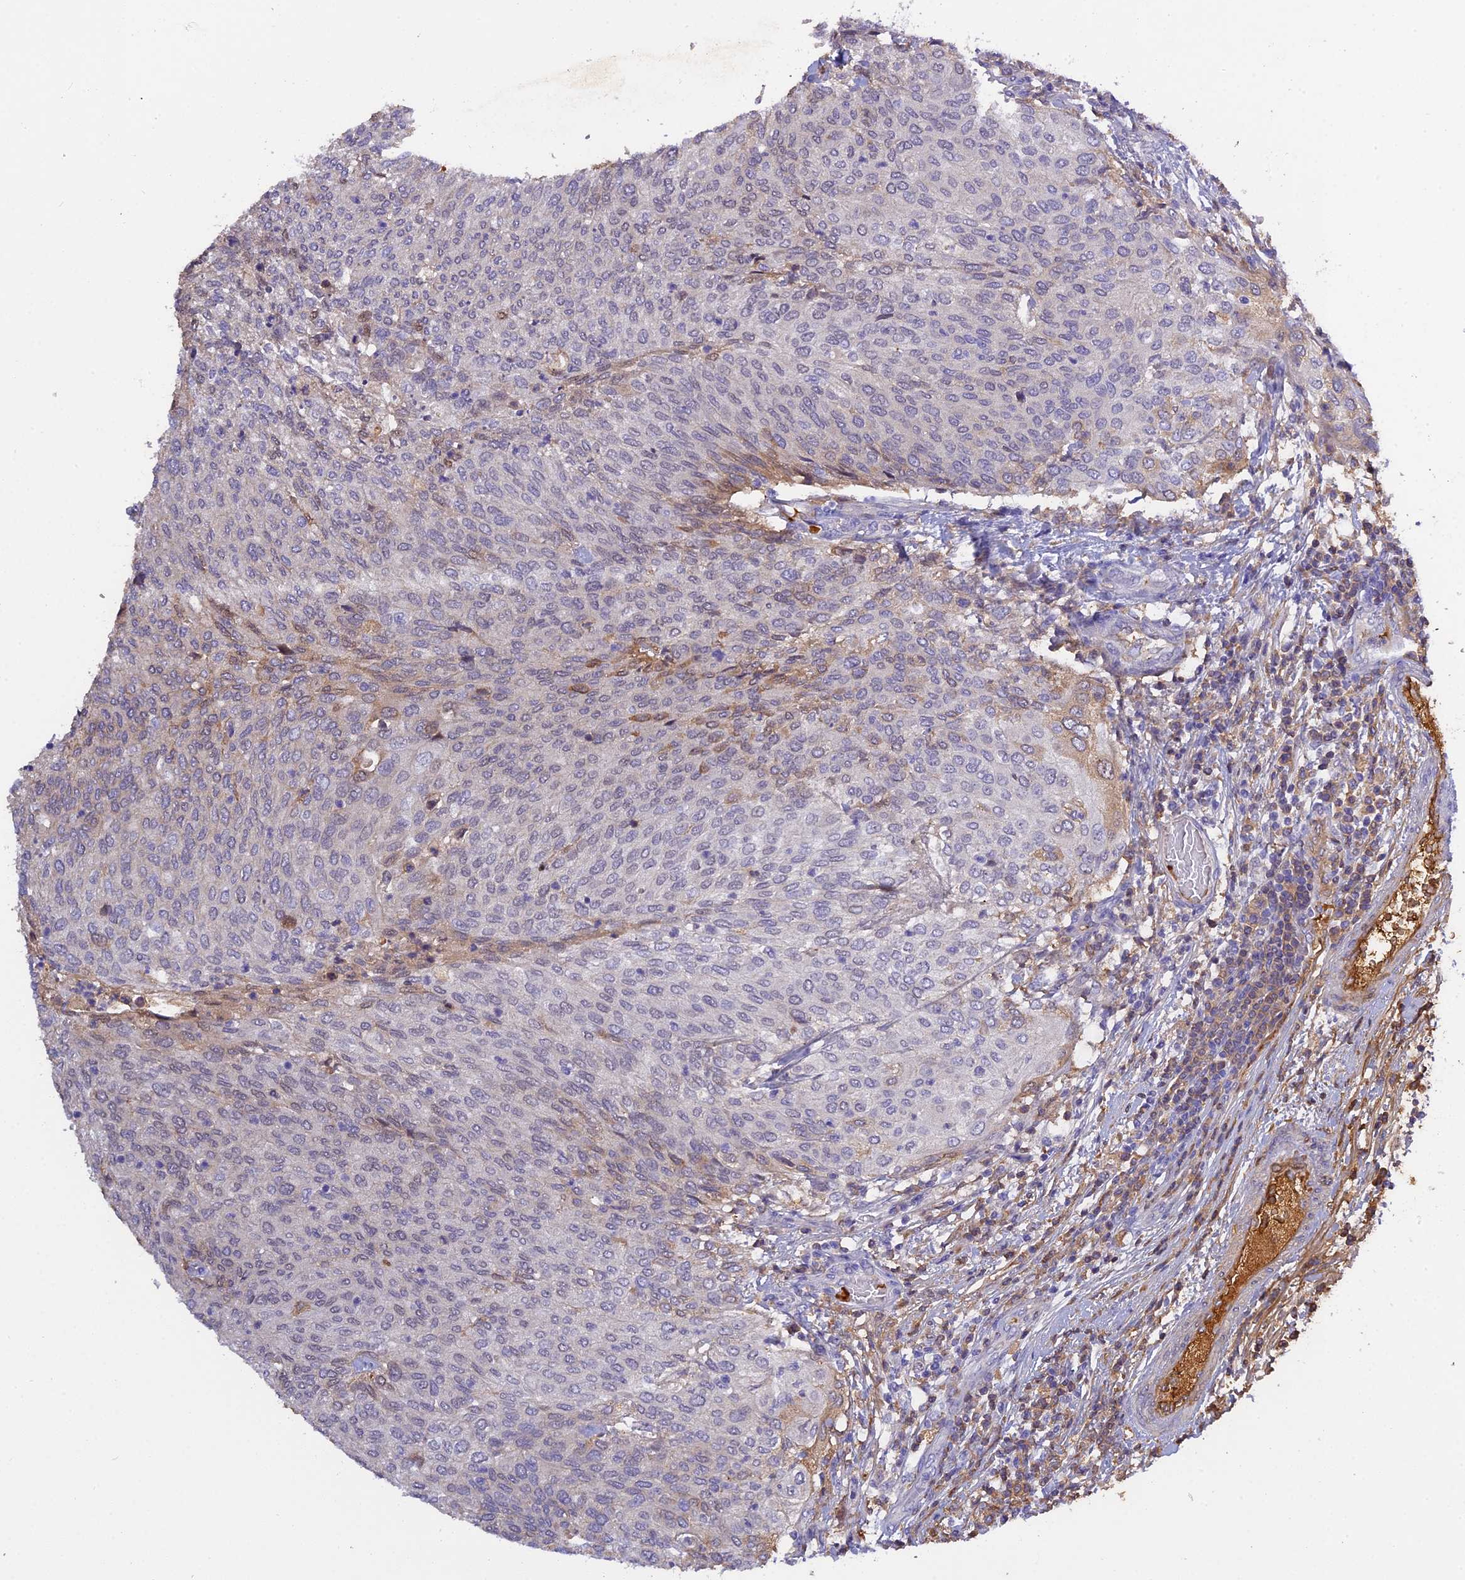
{"staining": {"intensity": "negative", "quantity": "none", "location": "none"}, "tissue": "urothelial cancer", "cell_type": "Tumor cells", "image_type": "cancer", "snomed": [{"axis": "morphology", "description": "Urothelial carcinoma, Low grade"}, {"axis": "topography", "description": "Urinary bladder"}], "caption": "IHC of human low-grade urothelial carcinoma demonstrates no staining in tumor cells.", "gene": "PZP", "patient": {"sex": "female", "age": 79}}